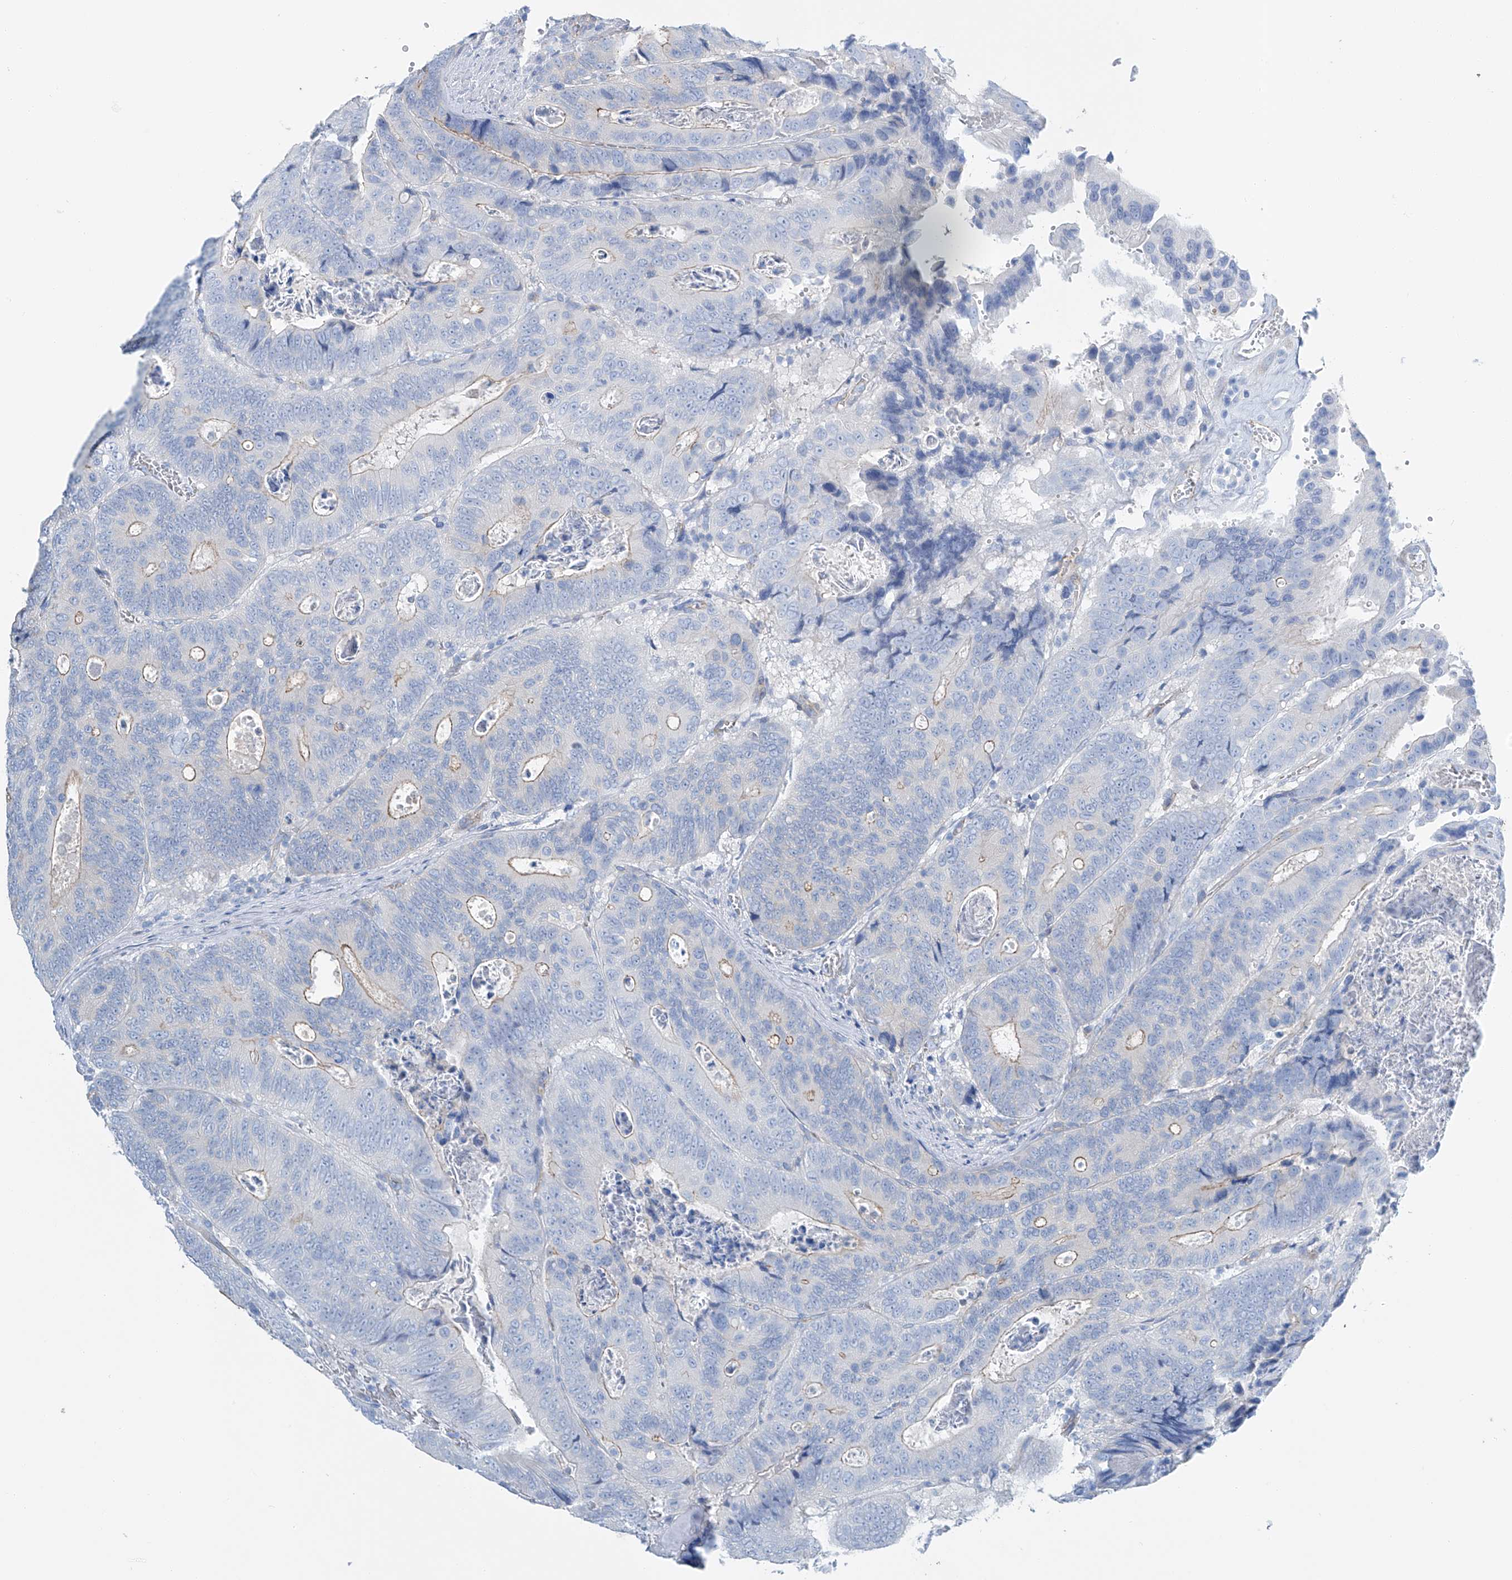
{"staining": {"intensity": "moderate", "quantity": "25%-75%", "location": "cytoplasmic/membranous"}, "tissue": "colorectal cancer", "cell_type": "Tumor cells", "image_type": "cancer", "snomed": [{"axis": "morphology", "description": "Inflammation, NOS"}, {"axis": "morphology", "description": "Adenocarcinoma, NOS"}, {"axis": "topography", "description": "Colon"}], "caption": "This photomicrograph displays immunohistochemistry staining of colorectal cancer, with medium moderate cytoplasmic/membranous expression in approximately 25%-75% of tumor cells.", "gene": "MAGI1", "patient": {"sex": "male", "age": 72}}